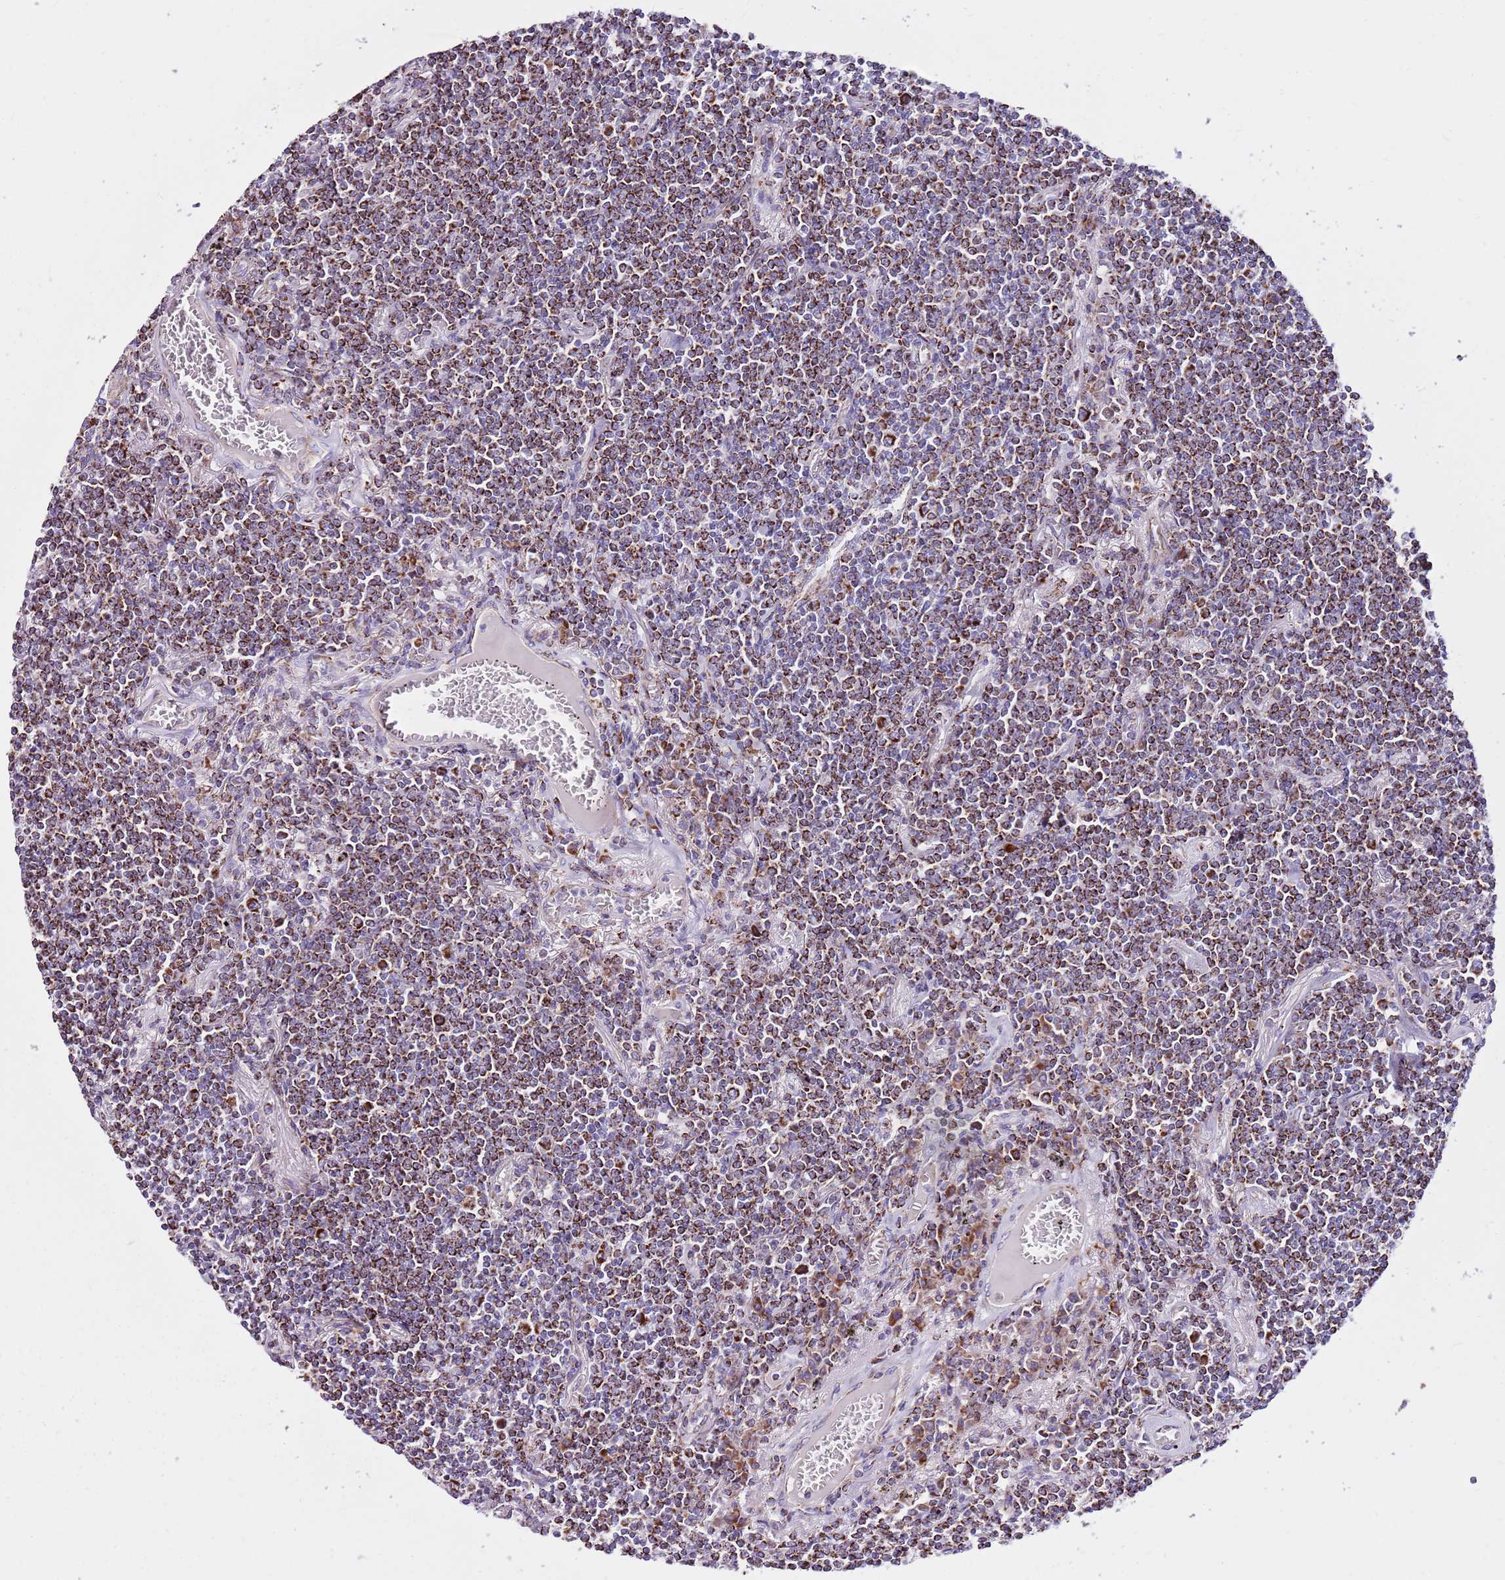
{"staining": {"intensity": "strong", "quantity": ">75%", "location": "cytoplasmic/membranous"}, "tissue": "lymphoma", "cell_type": "Tumor cells", "image_type": "cancer", "snomed": [{"axis": "morphology", "description": "Malignant lymphoma, non-Hodgkin's type, Low grade"}, {"axis": "topography", "description": "Lung"}], "caption": "DAB (3,3'-diaminobenzidine) immunohistochemical staining of human malignant lymphoma, non-Hodgkin's type (low-grade) shows strong cytoplasmic/membranous protein positivity in about >75% of tumor cells. The staining was performed using DAB (3,3'-diaminobenzidine), with brown indicating positive protein expression. Nuclei are stained blue with hematoxylin.", "gene": "HECTD4", "patient": {"sex": "female", "age": 71}}